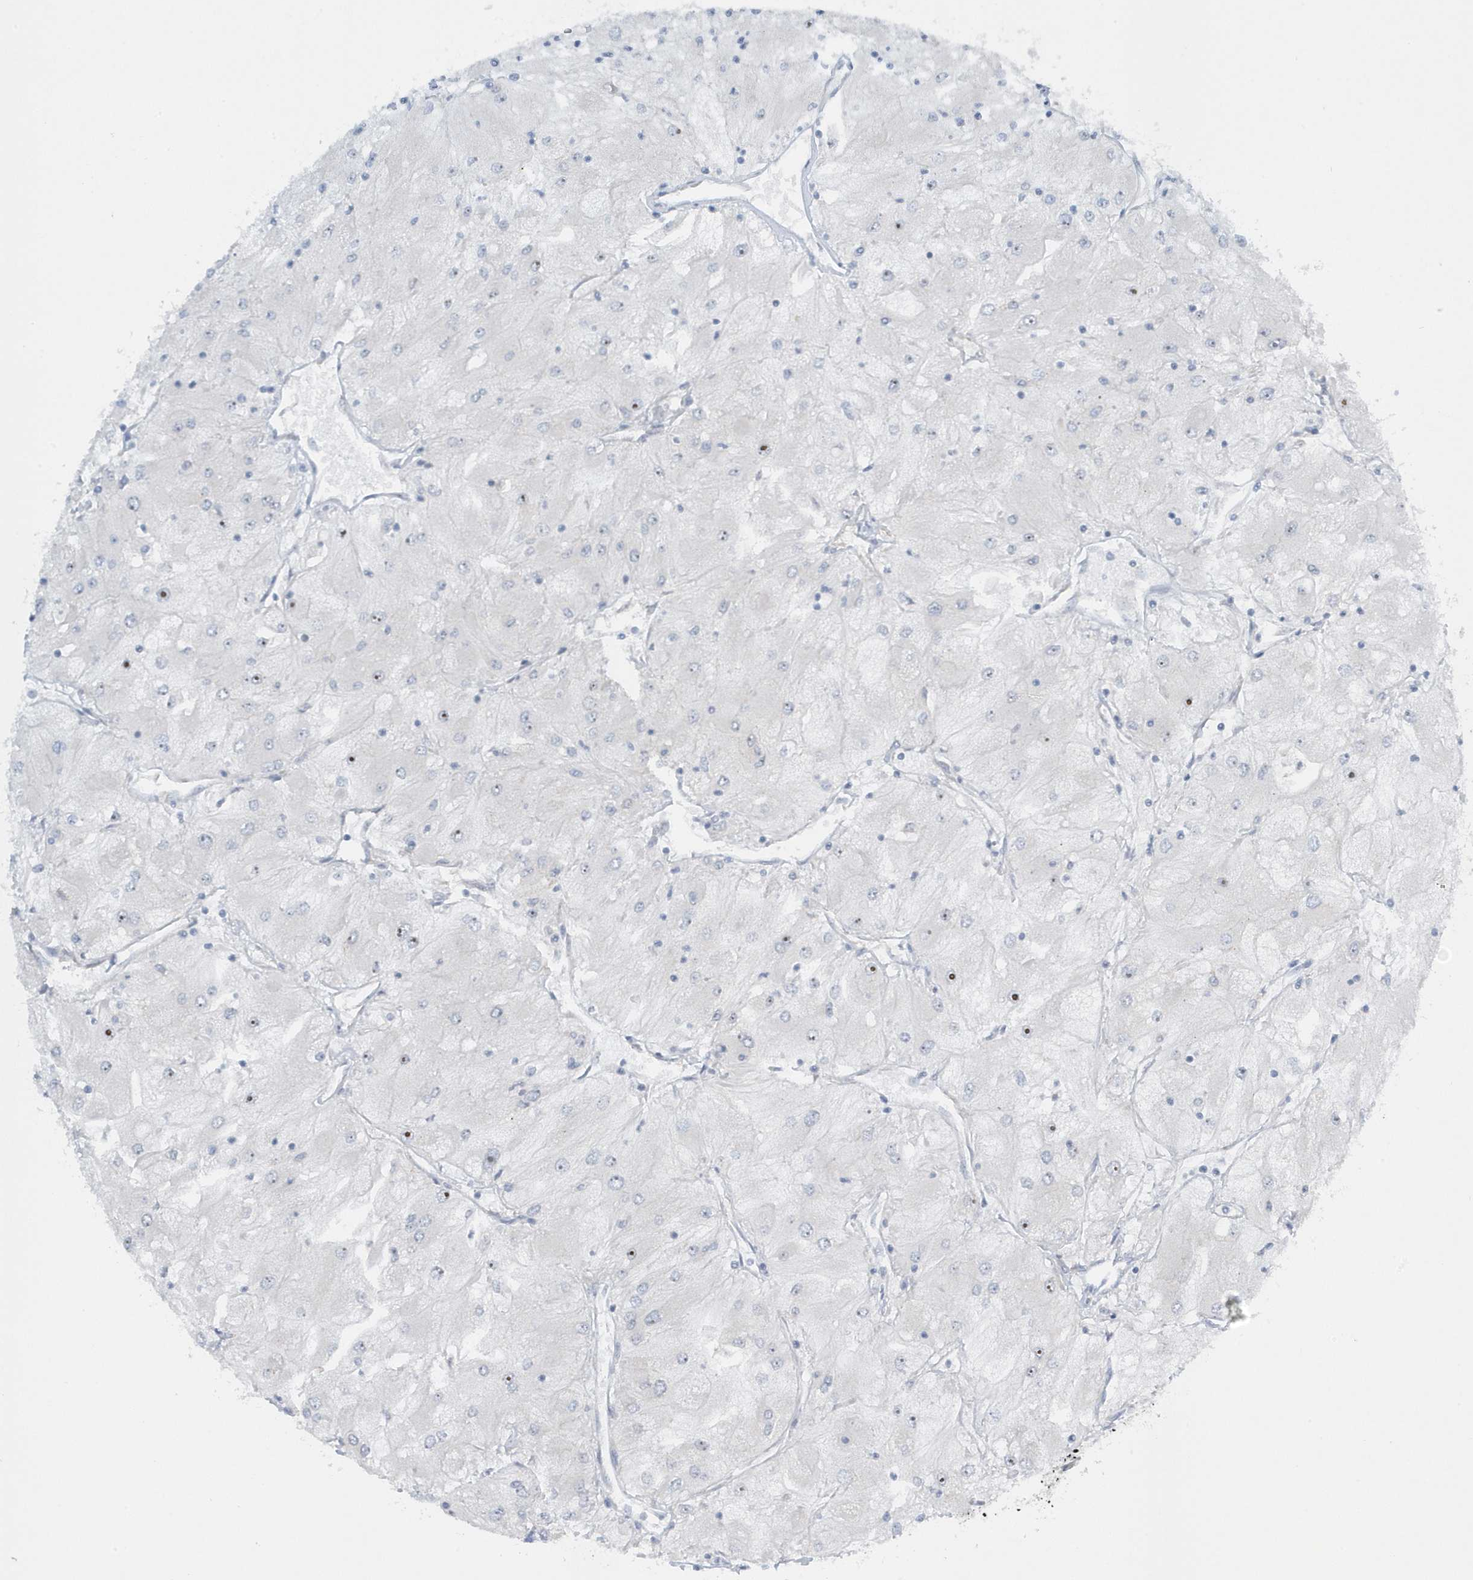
{"staining": {"intensity": "negative", "quantity": "none", "location": "none"}, "tissue": "renal cancer", "cell_type": "Tumor cells", "image_type": "cancer", "snomed": [{"axis": "morphology", "description": "Adenocarcinoma, NOS"}, {"axis": "topography", "description": "Kidney"}], "caption": "A photomicrograph of human adenocarcinoma (renal) is negative for staining in tumor cells.", "gene": "SCN3A", "patient": {"sex": "male", "age": 80}}